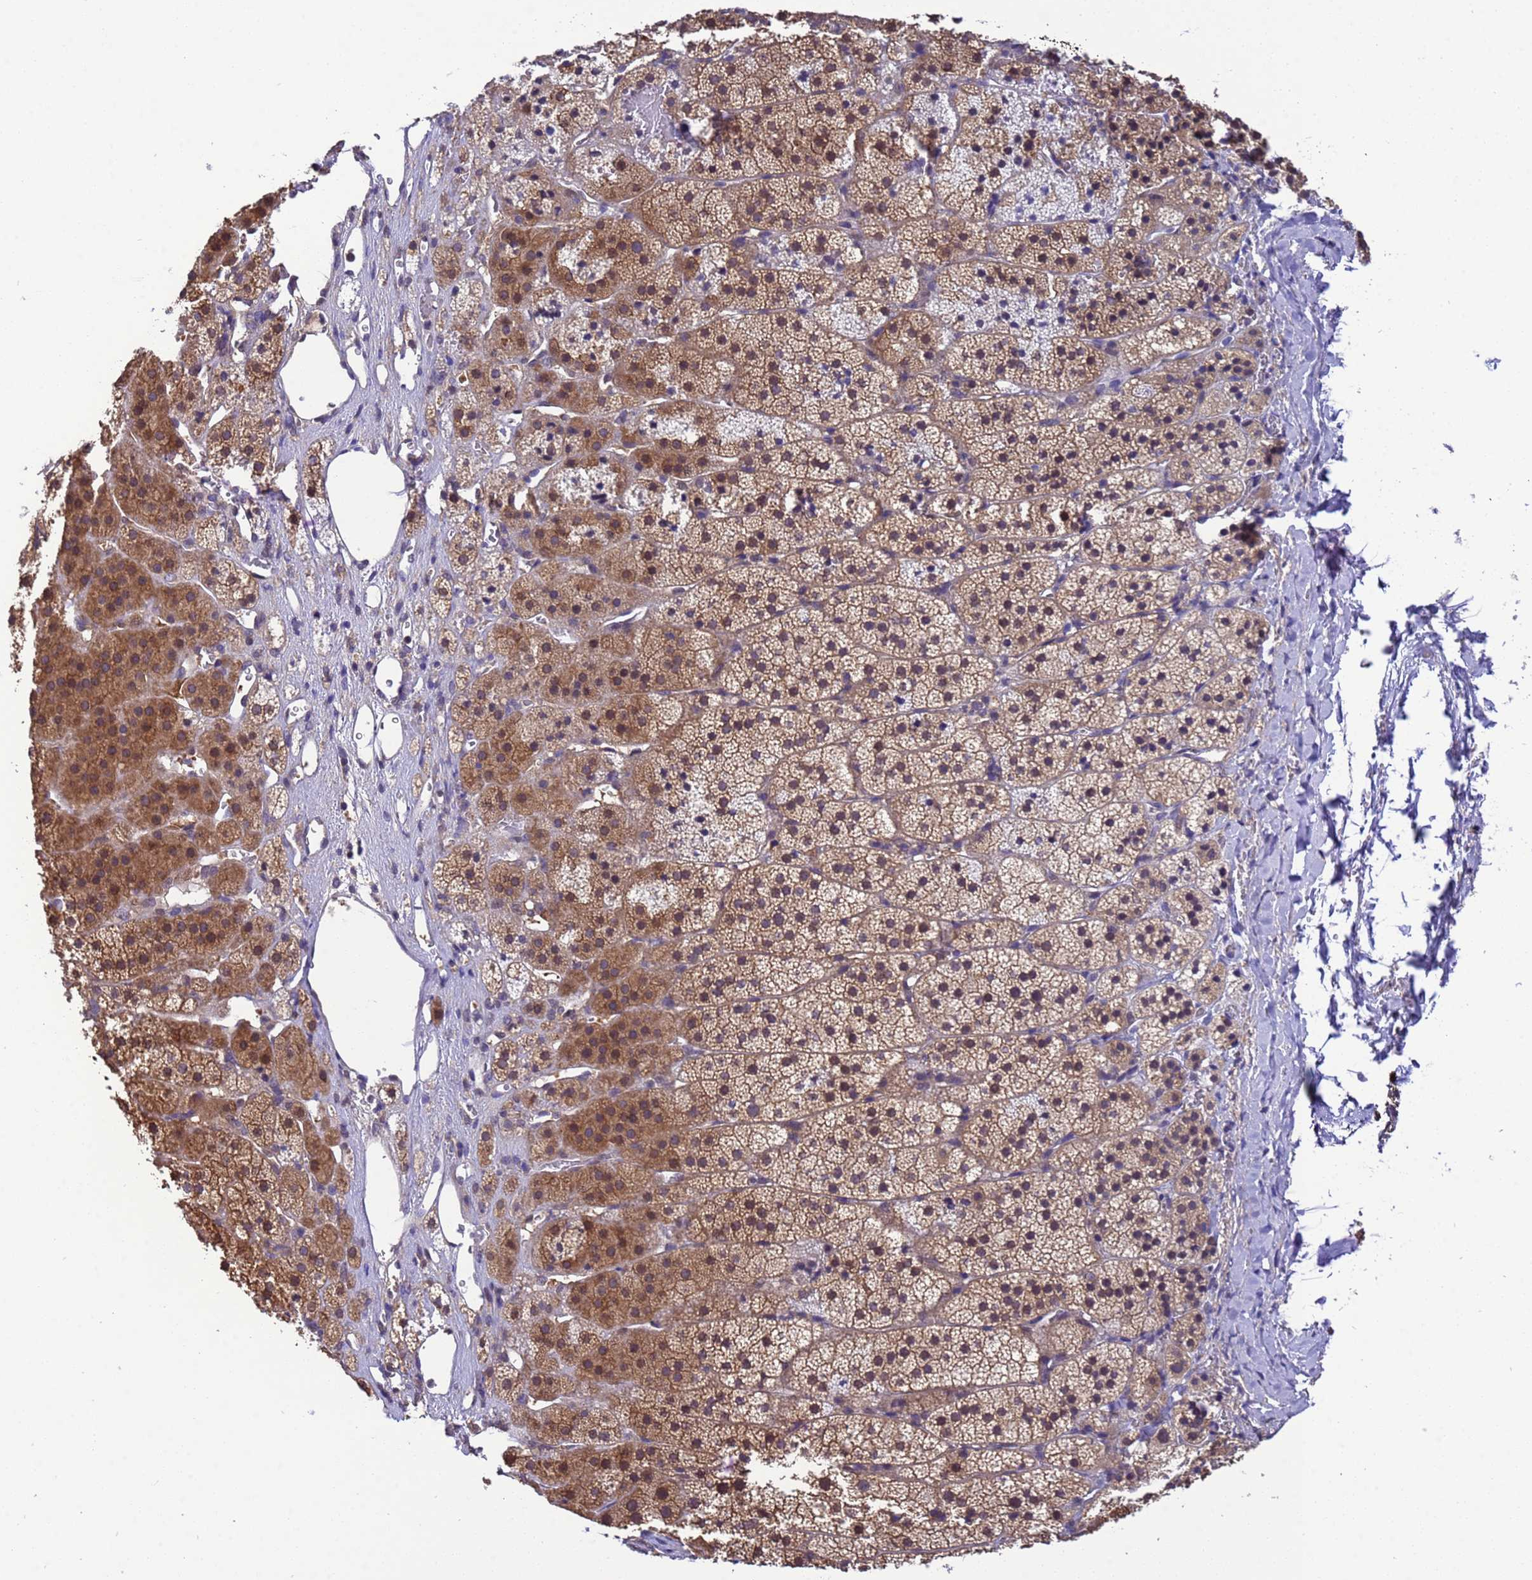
{"staining": {"intensity": "moderate", "quantity": ">75%", "location": "cytoplasmic/membranous"}, "tissue": "adrenal gland", "cell_type": "Glandular cells", "image_type": "normal", "snomed": [{"axis": "morphology", "description": "Normal tissue, NOS"}, {"axis": "topography", "description": "Adrenal gland"}], "caption": "Protein staining by IHC shows moderate cytoplasmic/membranous staining in approximately >75% of glandular cells in benign adrenal gland.", "gene": "ZFP69B", "patient": {"sex": "female", "age": 44}}